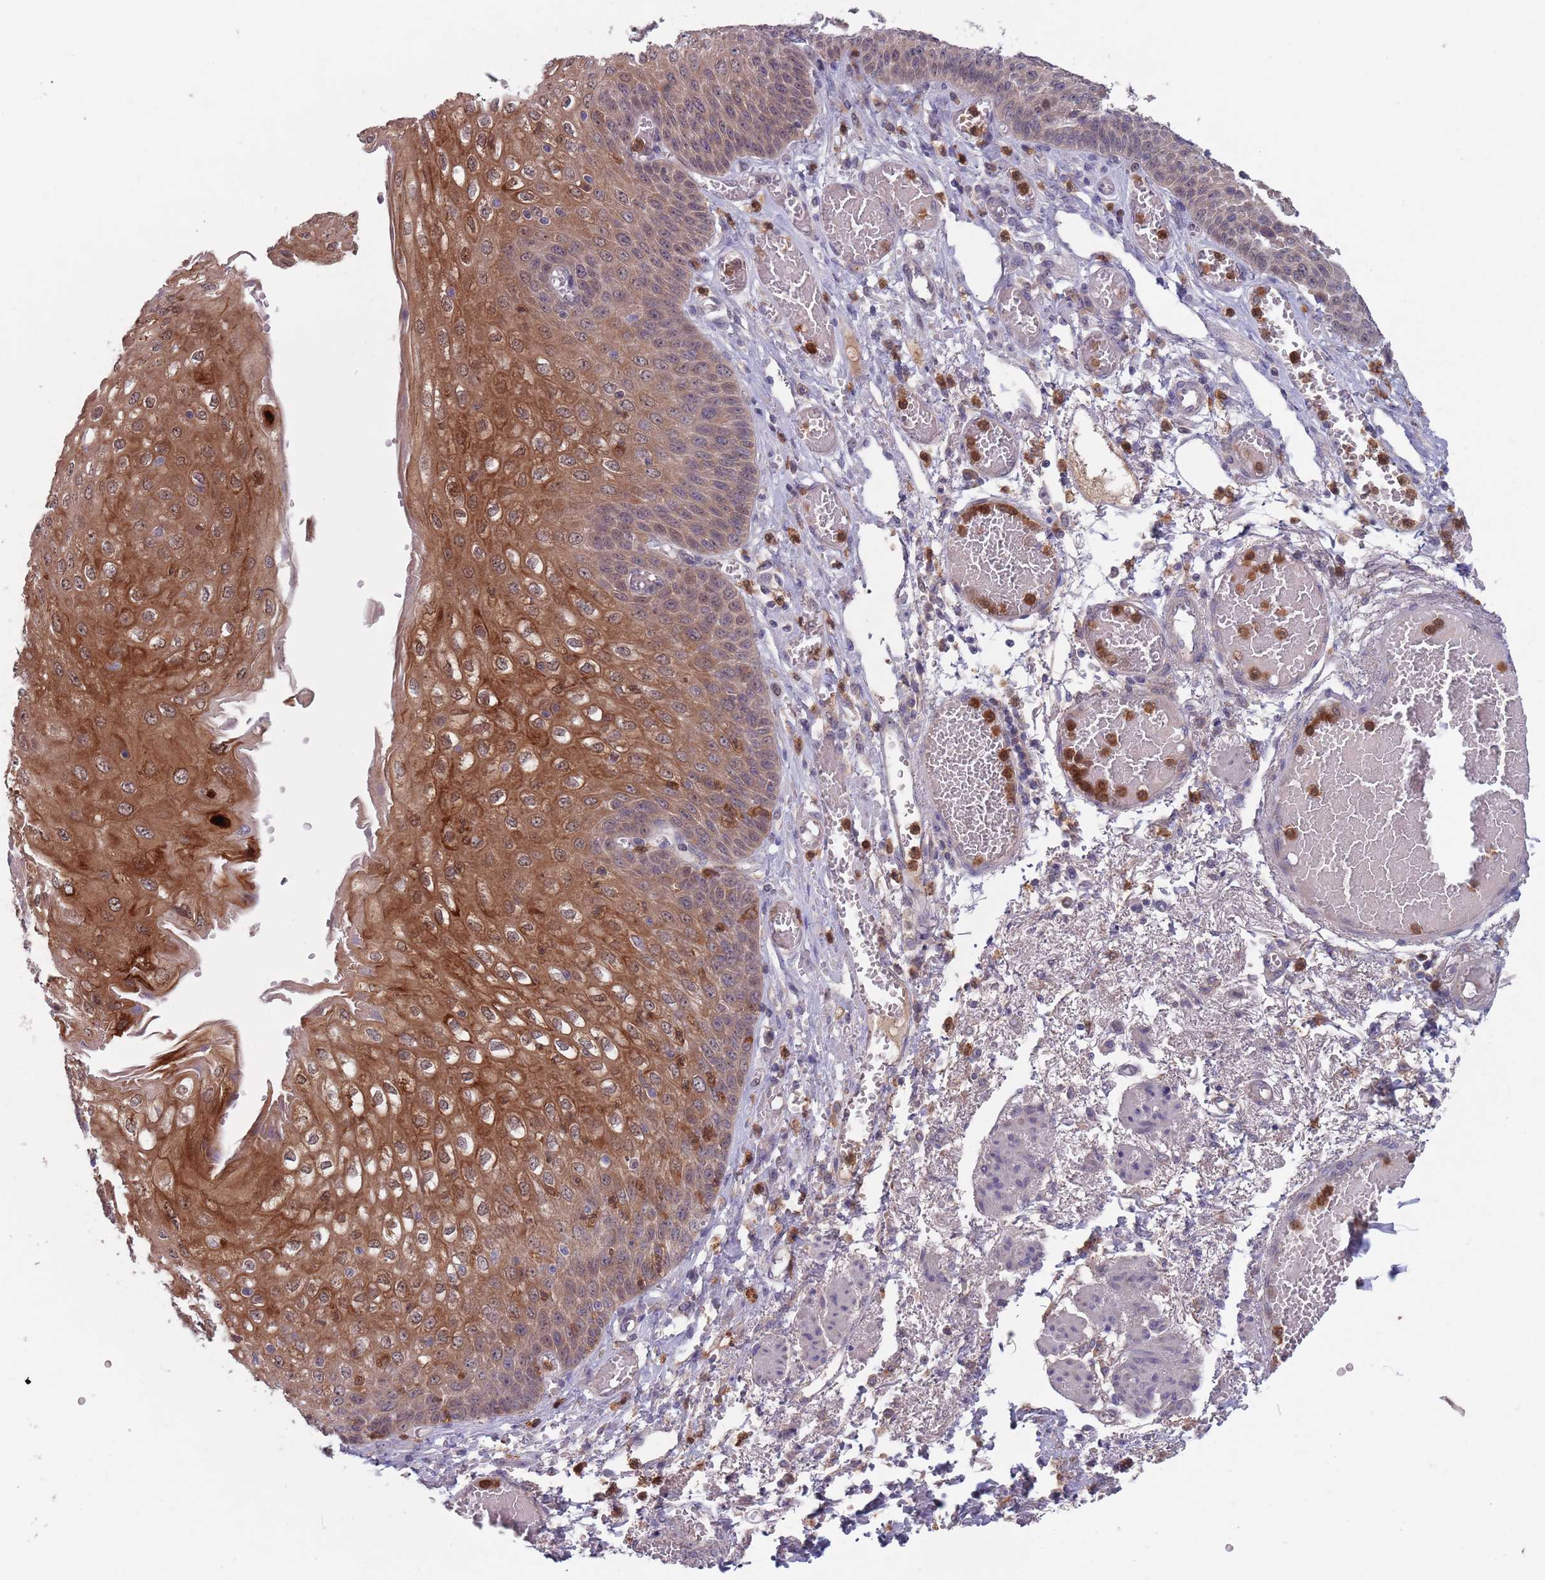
{"staining": {"intensity": "moderate", "quantity": ">75%", "location": "cytoplasmic/membranous"}, "tissue": "esophagus", "cell_type": "Squamous epithelial cells", "image_type": "normal", "snomed": [{"axis": "morphology", "description": "Normal tissue, NOS"}, {"axis": "topography", "description": "Esophagus"}], "caption": "IHC (DAB) staining of unremarkable esophagus reveals moderate cytoplasmic/membranous protein expression in about >75% of squamous epithelial cells.", "gene": "TYW1B", "patient": {"sex": "male", "age": 81}}